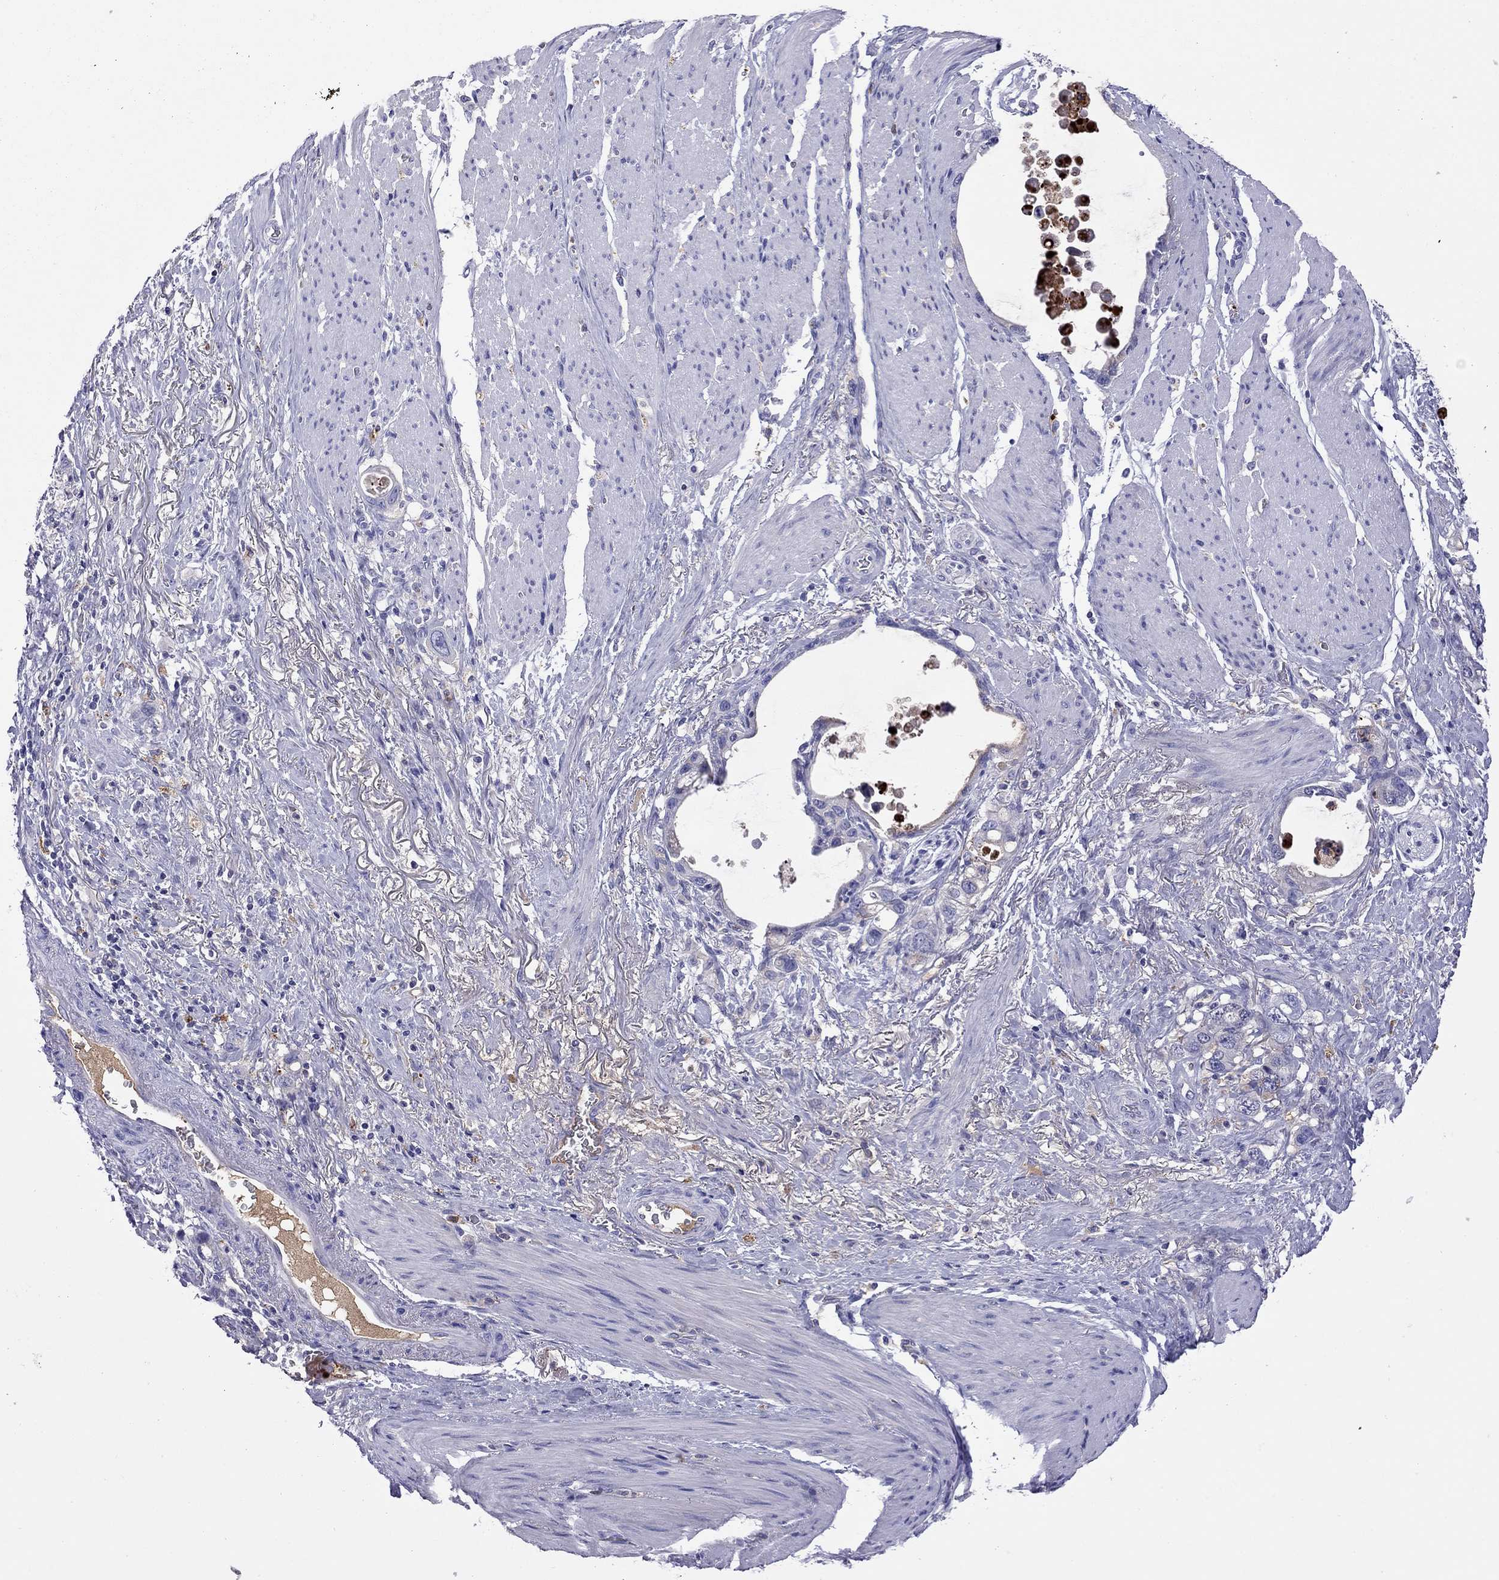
{"staining": {"intensity": "negative", "quantity": "none", "location": "none"}, "tissue": "stomach cancer", "cell_type": "Tumor cells", "image_type": "cancer", "snomed": [{"axis": "morphology", "description": "Adenocarcinoma, NOS"}, {"axis": "topography", "description": "Stomach, upper"}], "caption": "High magnification brightfield microscopy of adenocarcinoma (stomach) stained with DAB (brown) and counterstained with hematoxylin (blue): tumor cells show no significant staining.", "gene": "SERPINA3", "patient": {"sex": "male", "age": 74}}